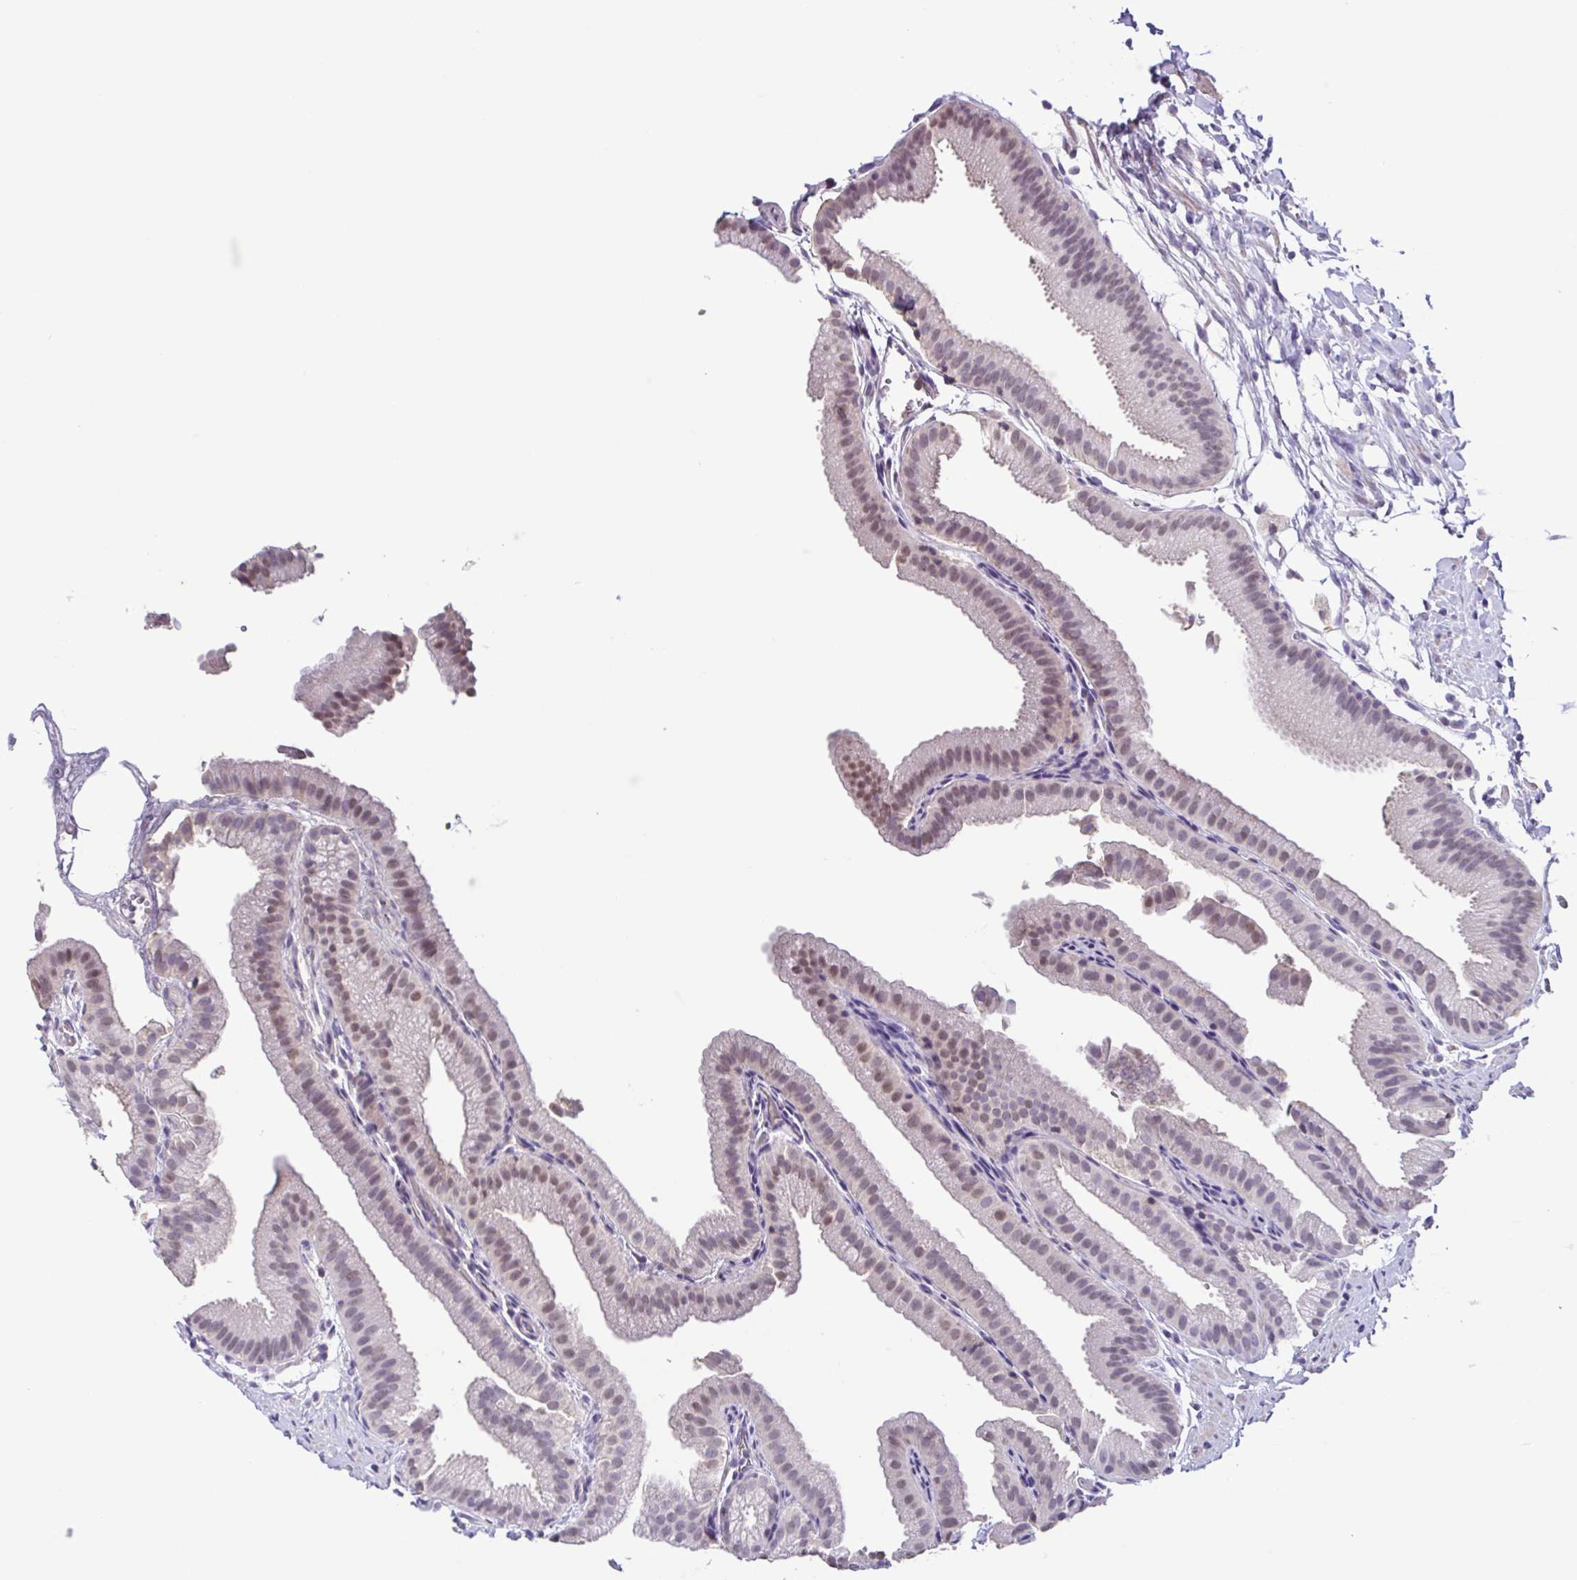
{"staining": {"intensity": "moderate", "quantity": ">75%", "location": "nuclear"}, "tissue": "gallbladder", "cell_type": "Glandular cells", "image_type": "normal", "snomed": [{"axis": "morphology", "description": "Normal tissue, NOS"}, {"axis": "topography", "description": "Gallbladder"}], "caption": "This micrograph shows immunohistochemistry (IHC) staining of normal human gallbladder, with medium moderate nuclear positivity in about >75% of glandular cells.", "gene": "ACTRT3", "patient": {"sex": "female", "age": 63}}